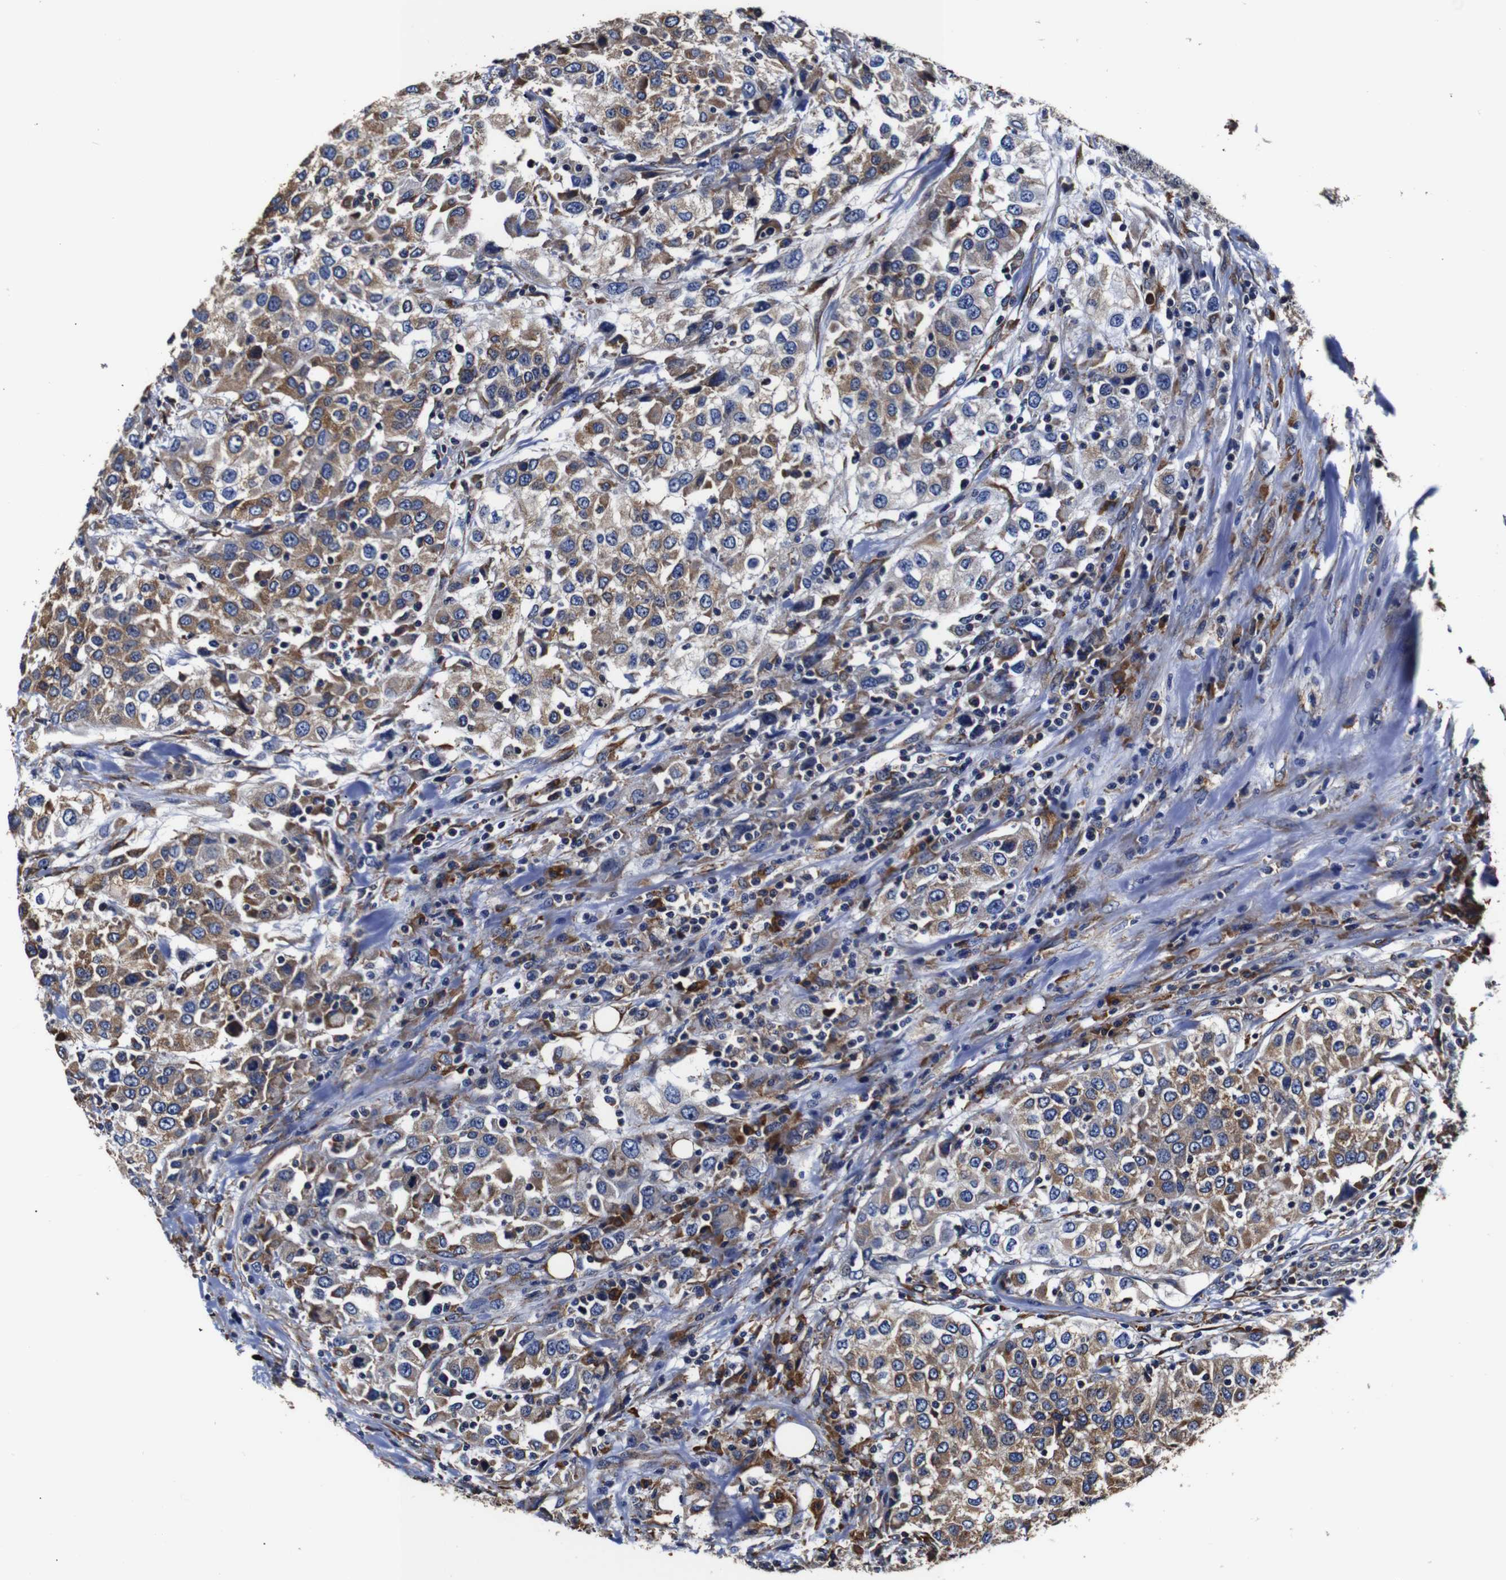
{"staining": {"intensity": "moderate", "quantity": ">75%", "location": "cytoplasmic/membranous"}, "tissue": "urothelial cancer", "cell_type": "Tumor cells", "image_type": "cancer", "snomed": [{"axis": "morphology", "description": "Urothelial carcinoma, High grade"}, {"axis": "topography", "description": "Urinary bladder"}], "caption": "IHC micrograph of neoplastic tissue: high-grade urothelial carcinoma stained using IHC shows medium levels of moderate protein expression localized specifically in the cytoplasmic/membranous of tumor cells, appearing as a cytoplasmic/membranous brown color.", "gene": "PPIB", "patient": {"sex": "female", "age": 80}}